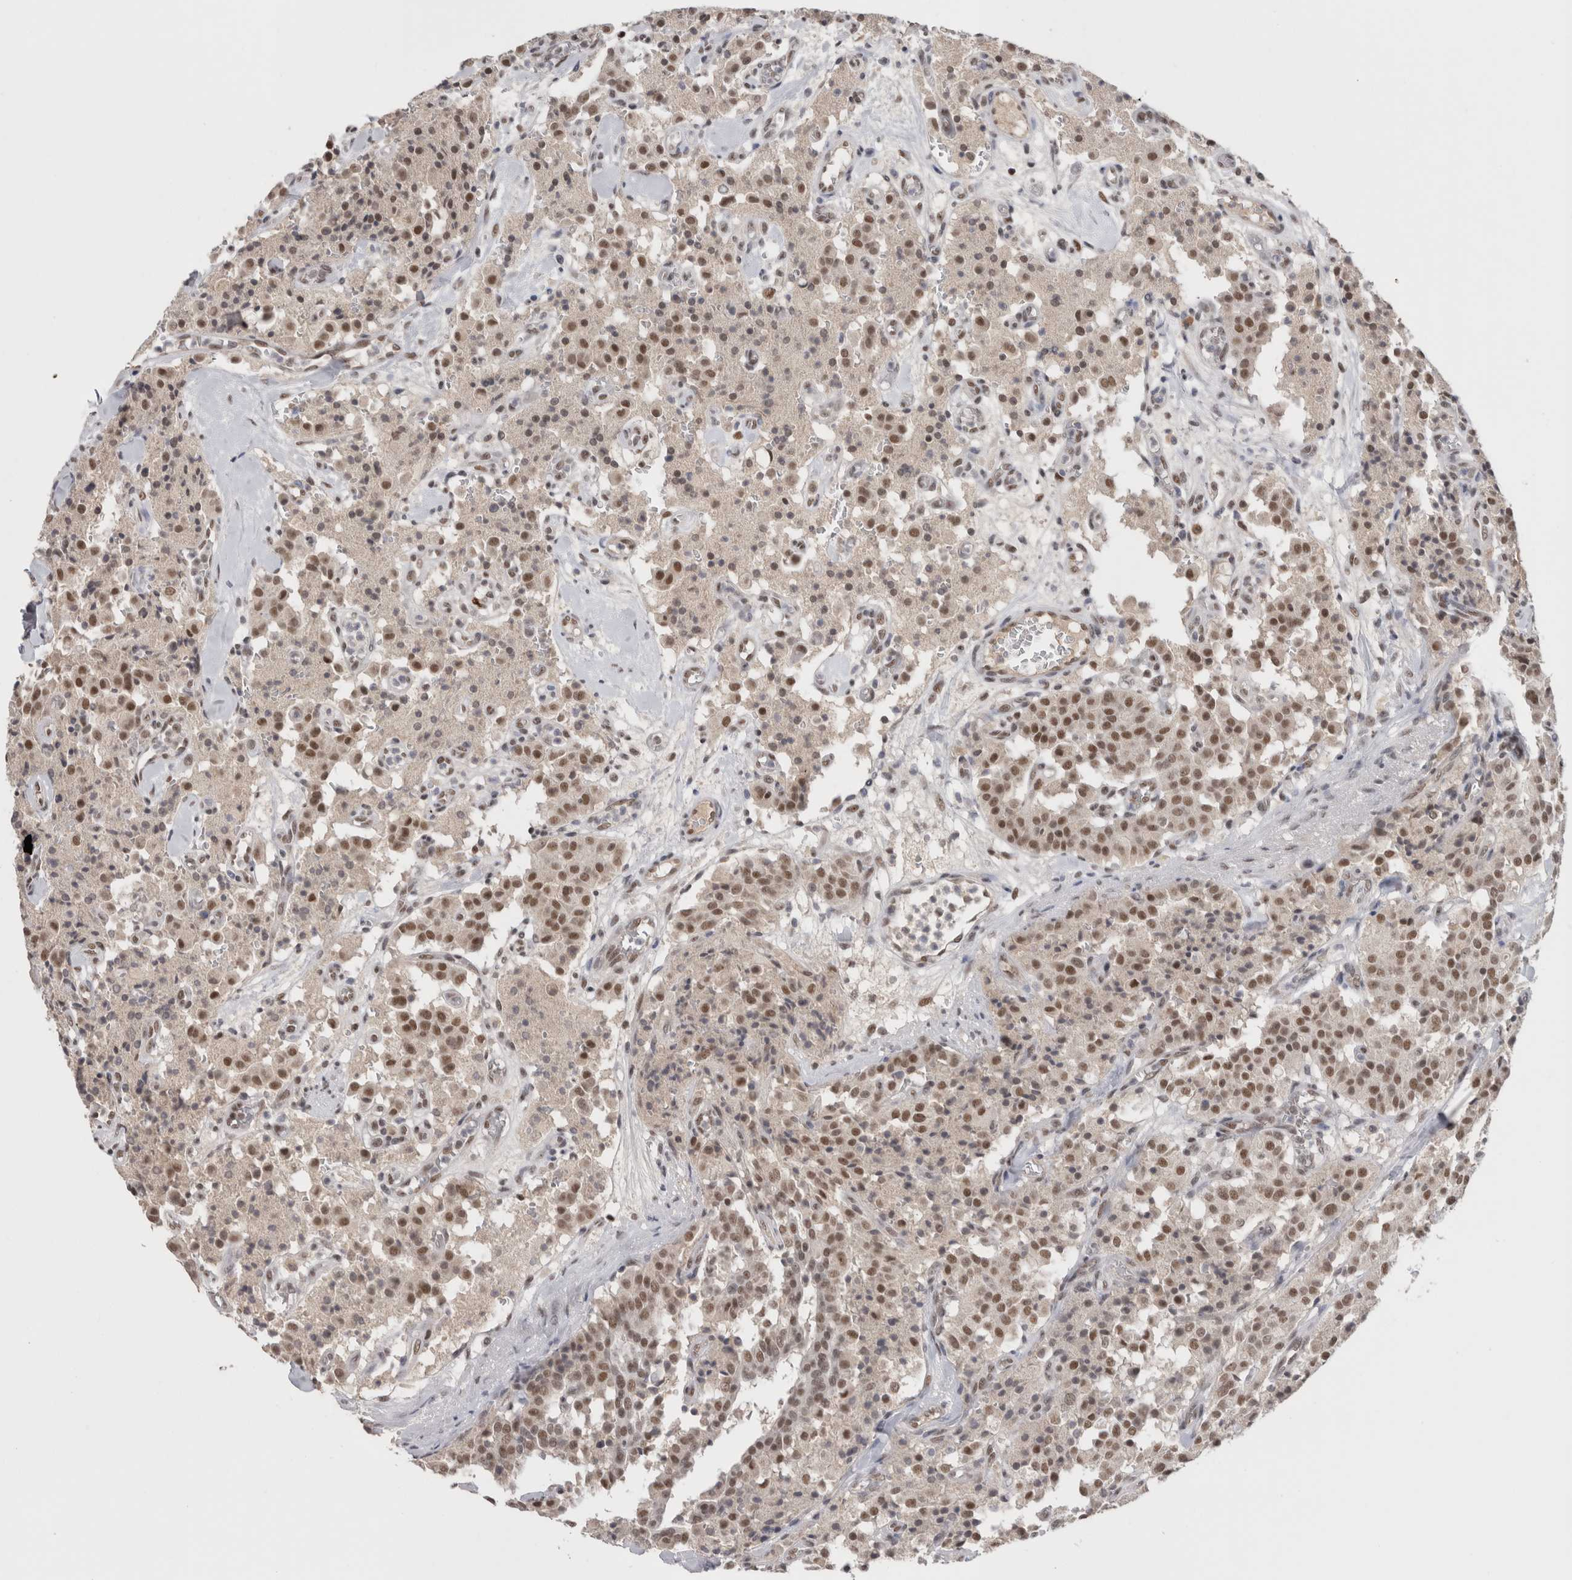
{"staining": {"intensity": "moderate", "quantity": ">75%", "location": "nuclear"}, "tissue": "carcinoid", "cell_type": "Tumor cells", "image_type": "cancer", "snomed": [{"axis": "morphology", "description": "Carcinoid, malignant, NOS"}, {"axis": "topography", "description": "Lung"}], "caption": "IHC staining of carcinoid, which reveals medium levels of moderate nuclear expression in approximately >75% of tumor cells indicating moderate nuclear protein expression. The staining was performed using DAB (brown) for protein detection and nuclei were counterstained in hematoxylin (blue).", "gene": "DAXX", "patient": {"sex": "male", "age": 30}}